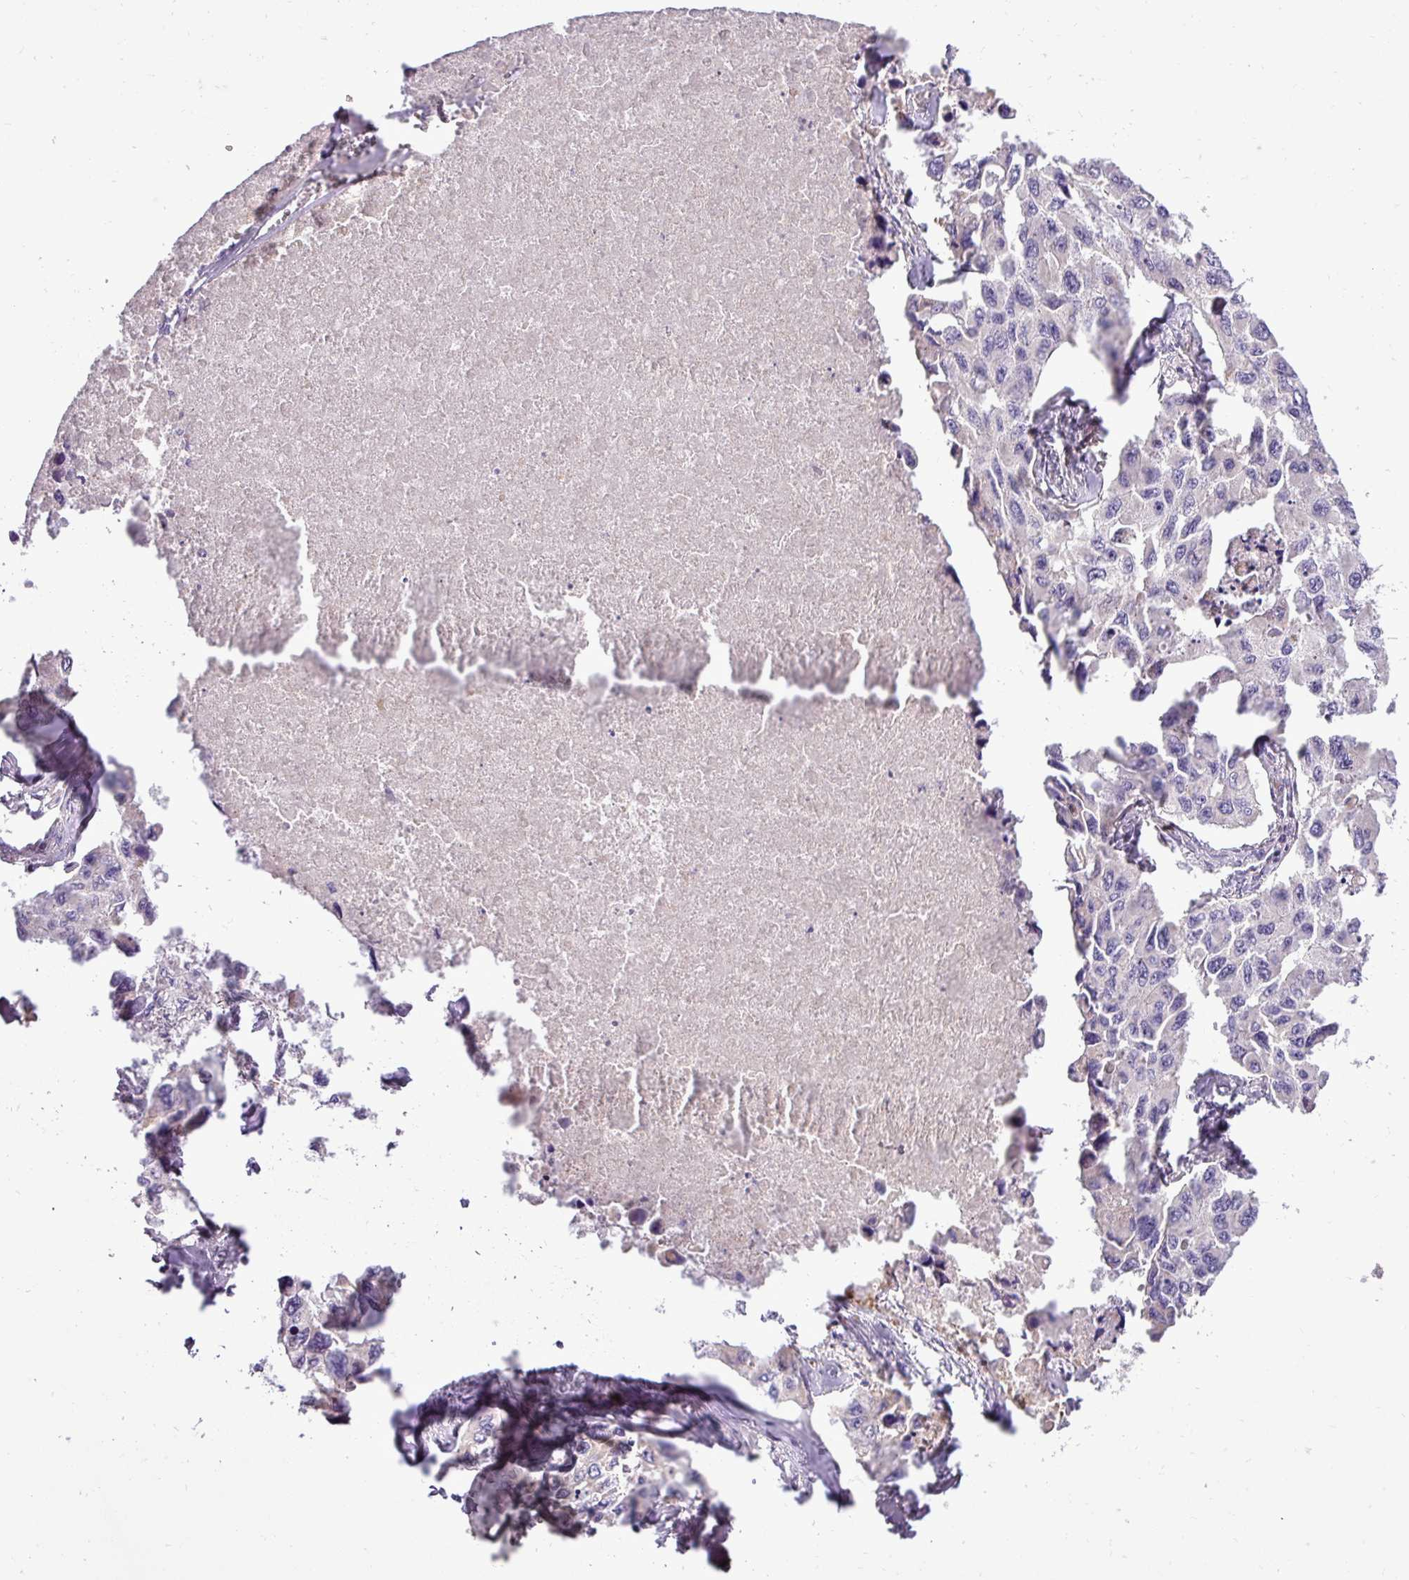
{"staining": {"intensity": "negative", "quantity": "none", "location": "none"}, "tissue": "lung cancer", "cell_type": "Tumor cells", "image_type": "cancer", "snomed": [{"axis": "morphology", "description": "Adenocarcinoma, NOS"}, {"axis": "topography", "description": "Lung"}], "caption": "Immunohistochemistry (IHC) histopathology image of adenocarcinoma (lung) stained for a protein (brown), which displays no staining in tumor cells.", "gene": "FAM183A", "patient": {"sex": "male", "age": 64}}